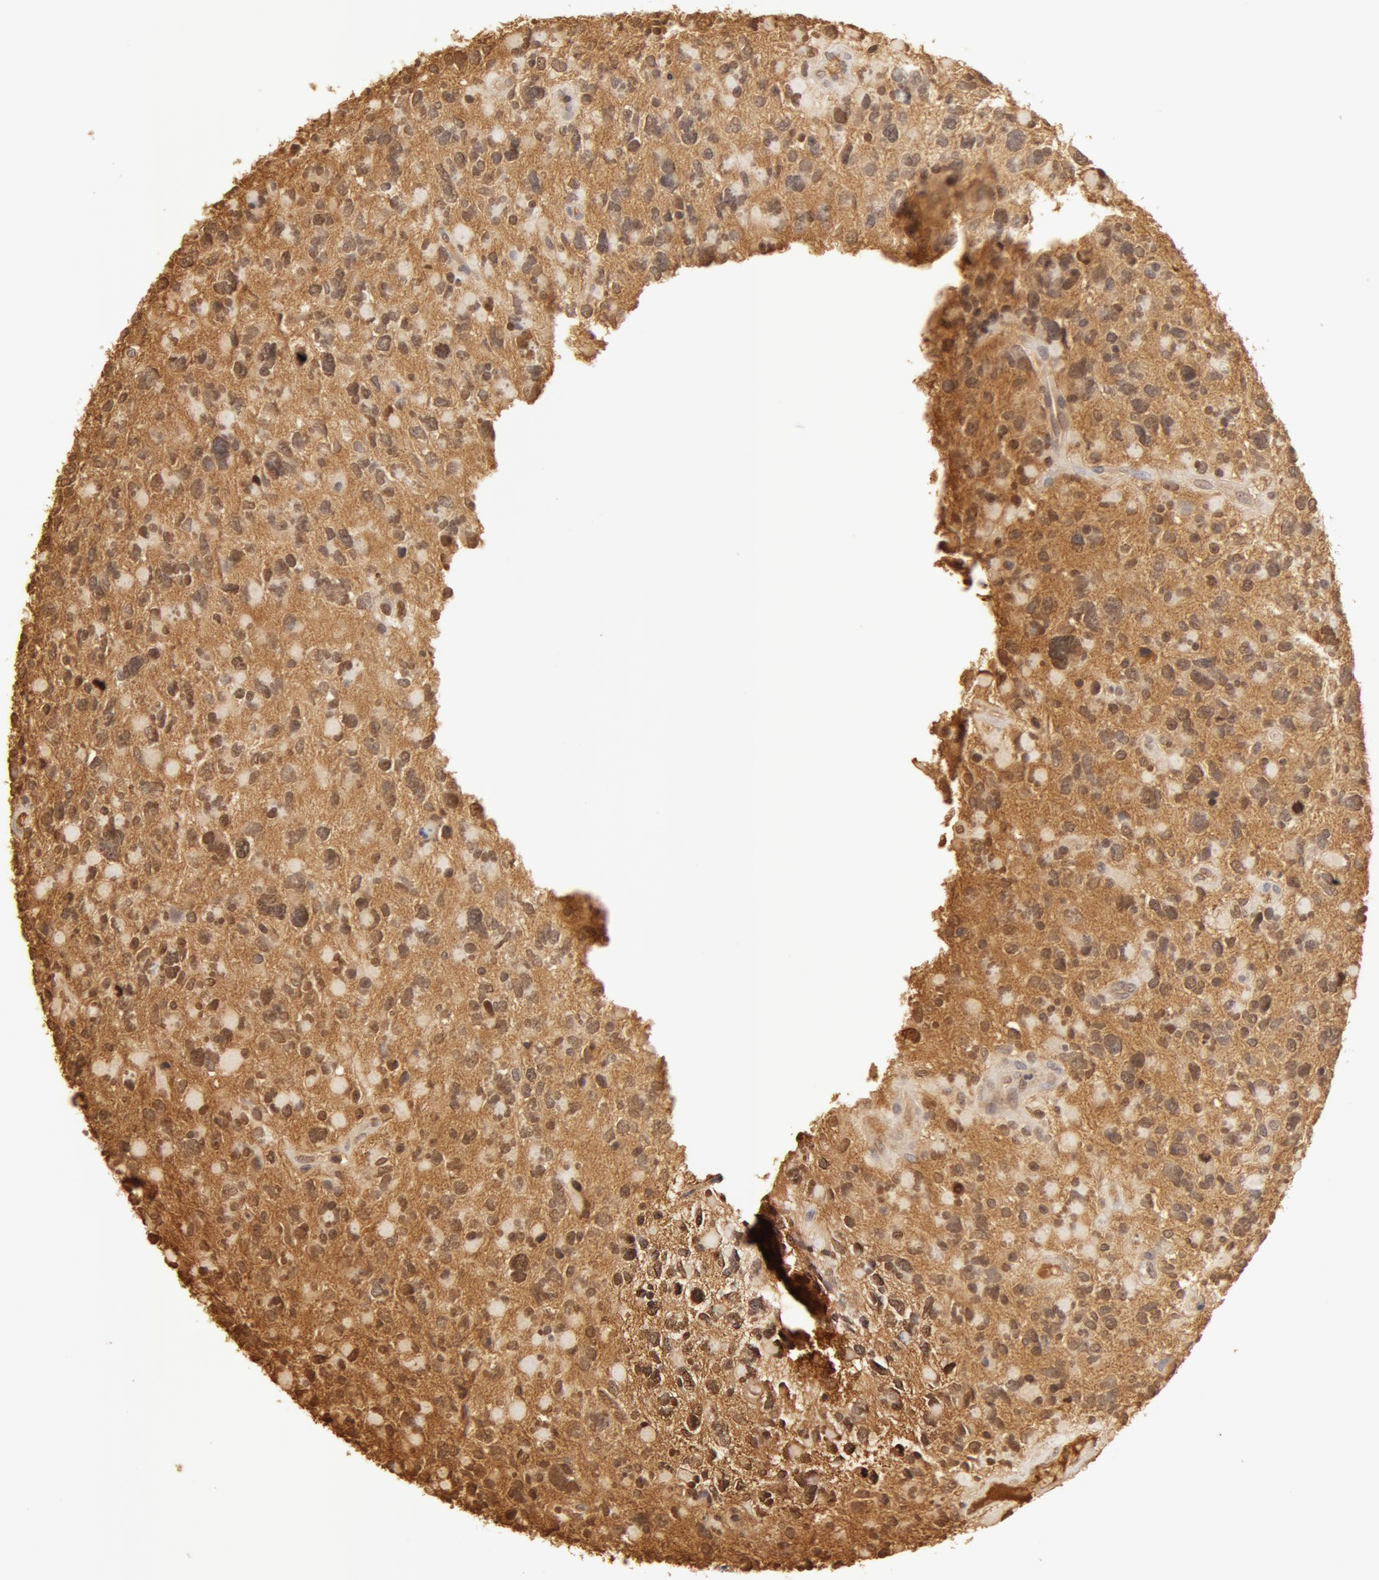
{"staining": {"intensity": "negative", "quantity": "none", "location": "none"}, "tissue": "glioma", "cell_type": "Tumor cells", "image_type": "cancer", "snomed": [{"axis": "morphology", "description": "Glioma, malignant, High grade"}, {"axis": "topography", "description": "Brain"}], "caption": "This micrograph is of glioma stained with immunohistochemistry to label a protein in brown with the nuclei are counter-stained blue. There is no staining in tumor cells.", "gene": "TF", "patient": {"sex": "female", "age": 37}}